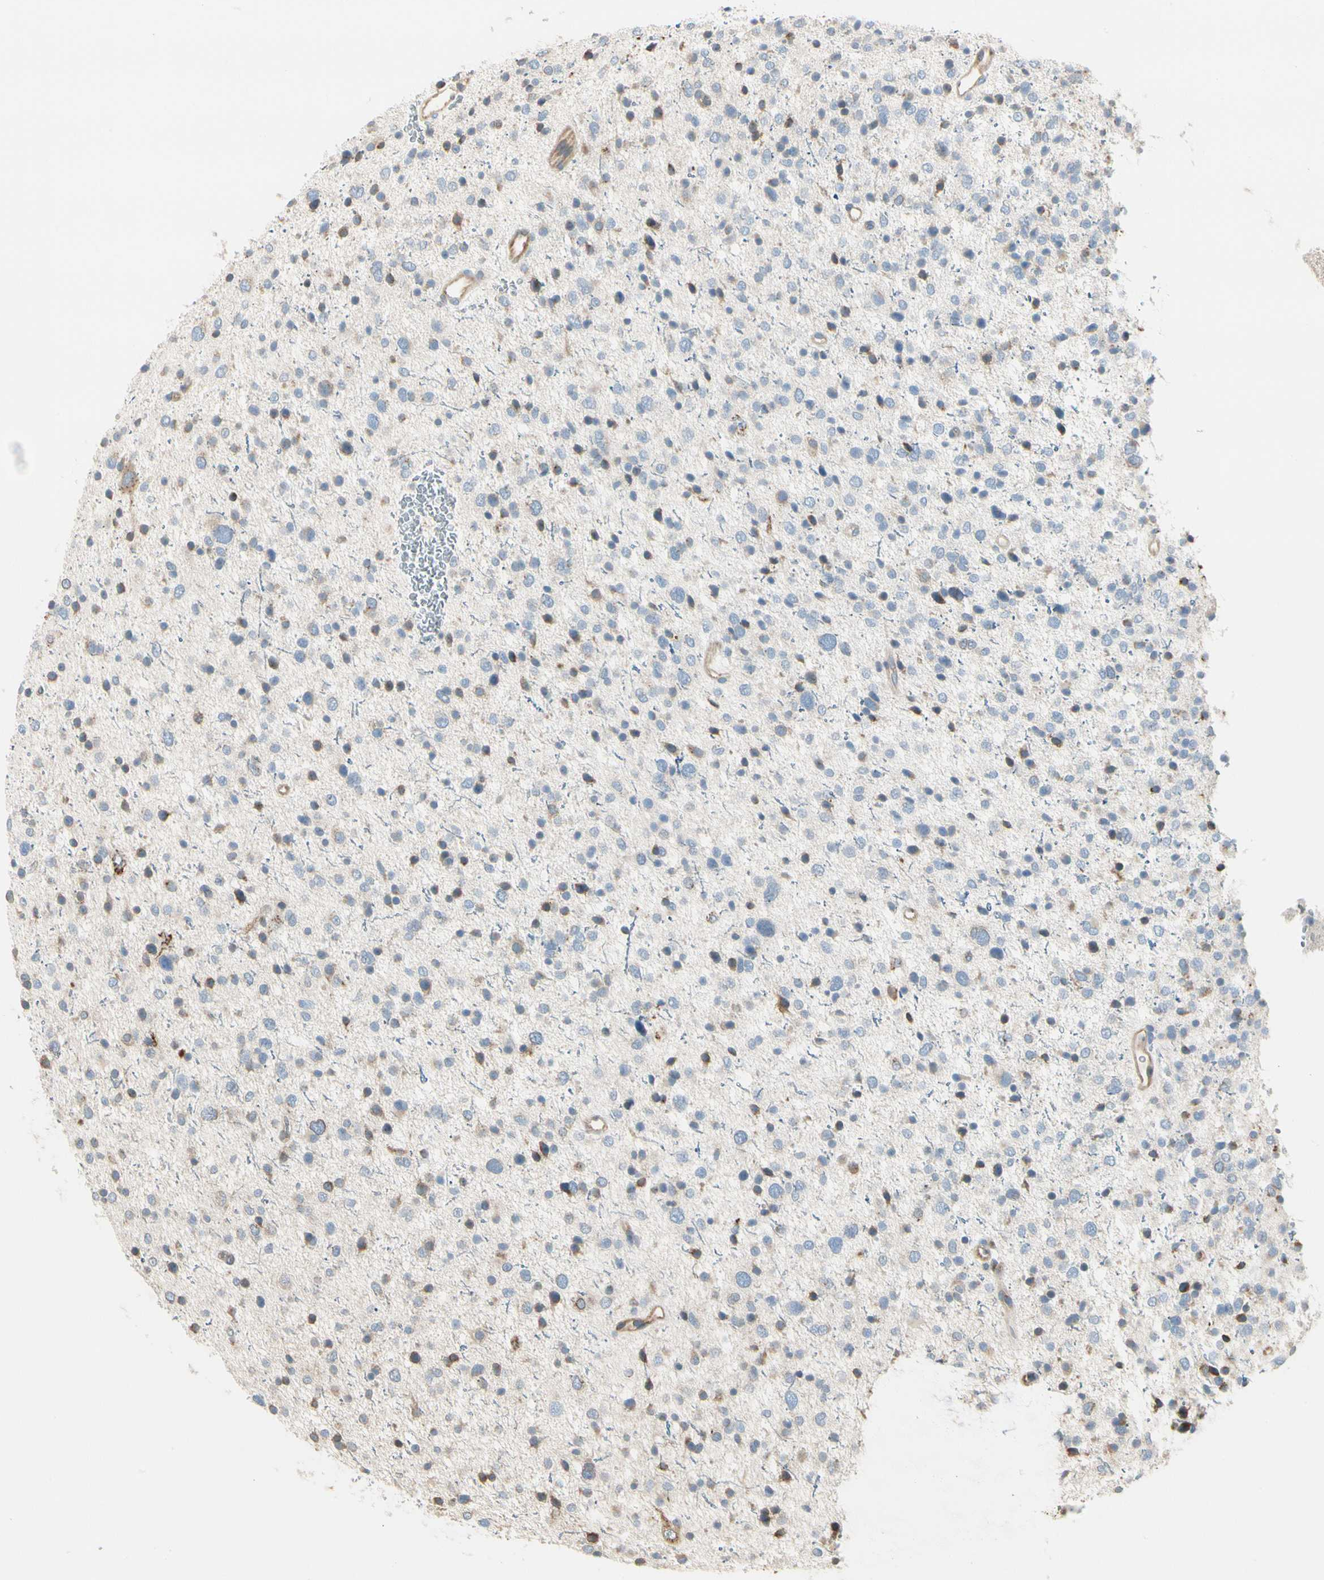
{"staining": {"intensity": "weak", "quantity": "<25%", "location": "cytoplasmic/membranous"}, "tissue": "glioma", "cell_type": "Tumor cells", "image_type": "cancer", "snomed": [{"axis": "morphology", "description": "Glioma, malignant, Low grade"}, {"axis": "topography", "description": "Brain"}], "caption": "An immunohistochemistry (IHC) image of malignant glioma (low-grade) is shown. There is no staining in tumor cells of malignant glioma (low-grade).", "gene": "NUCB2", "patient": {"sex": "female", "age": 37}}